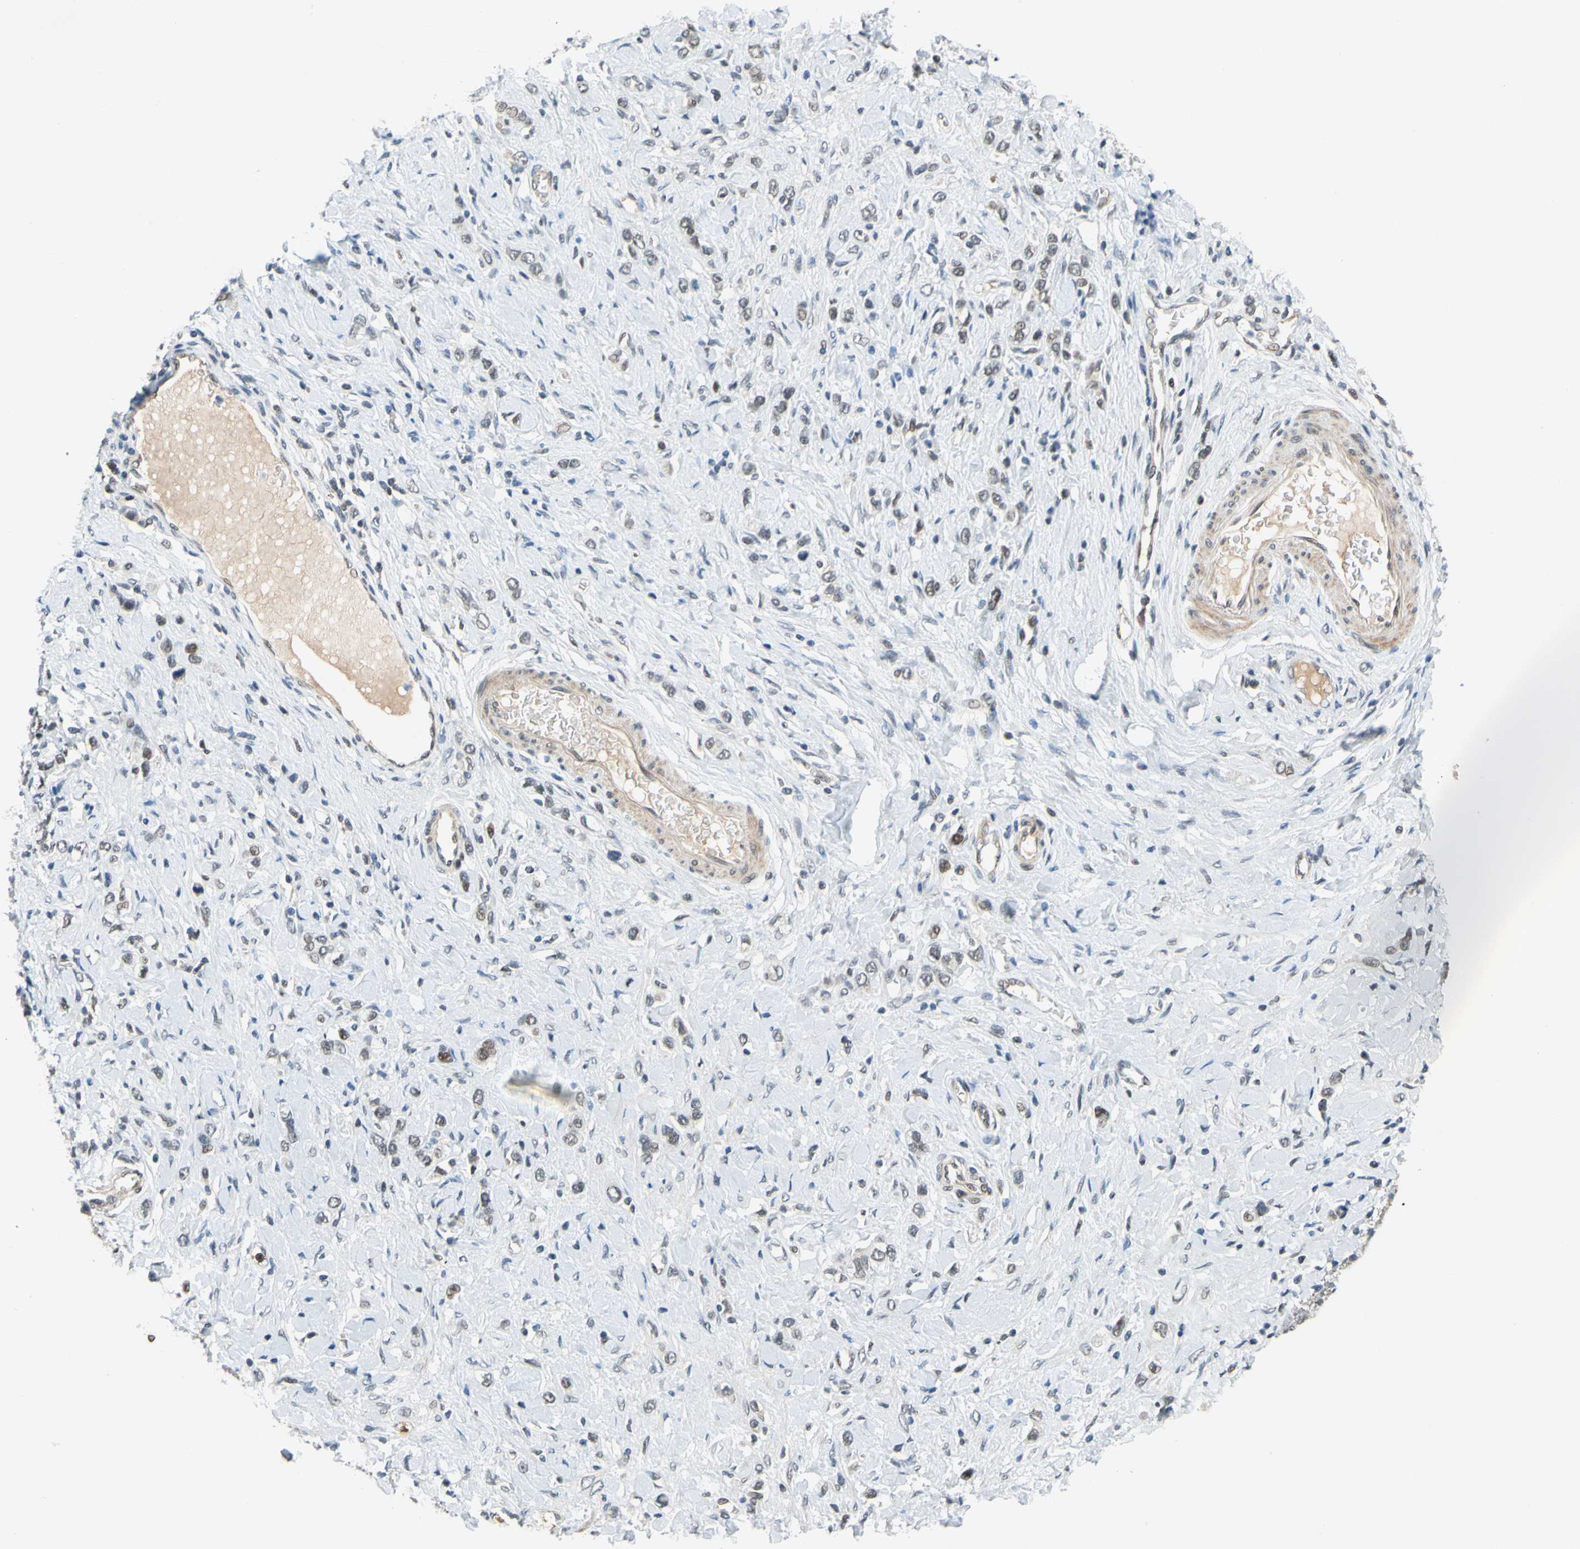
{"staining": {"intensity": "weak", "quantity": "25%-75%", "location": "cytoplasmic/membranous,nuclear"}, "tissue": "stomach cancer", "cell_type": "Tumor cells", "image_type": "cancer", "snomed": [{"axis": "morphology", "description": "Normal tissue, NOS"}, {"axis": "morphology", "description": "Adenocarcinoma, NOS"}, {"axis": "topography", "description": "Stomach, upper"}, {"axis": "topography", "description": "Stomach"}], "caption": "This is an image of immunohistochemistry (IHC) staining of stomach cancer (adenocarcinoma), which shows weak positivity in the cytoplasmic/membranous and nuclear of tumor cells.", "gene": "POGZ", "patient": {"sex": "female", "age": 65}}